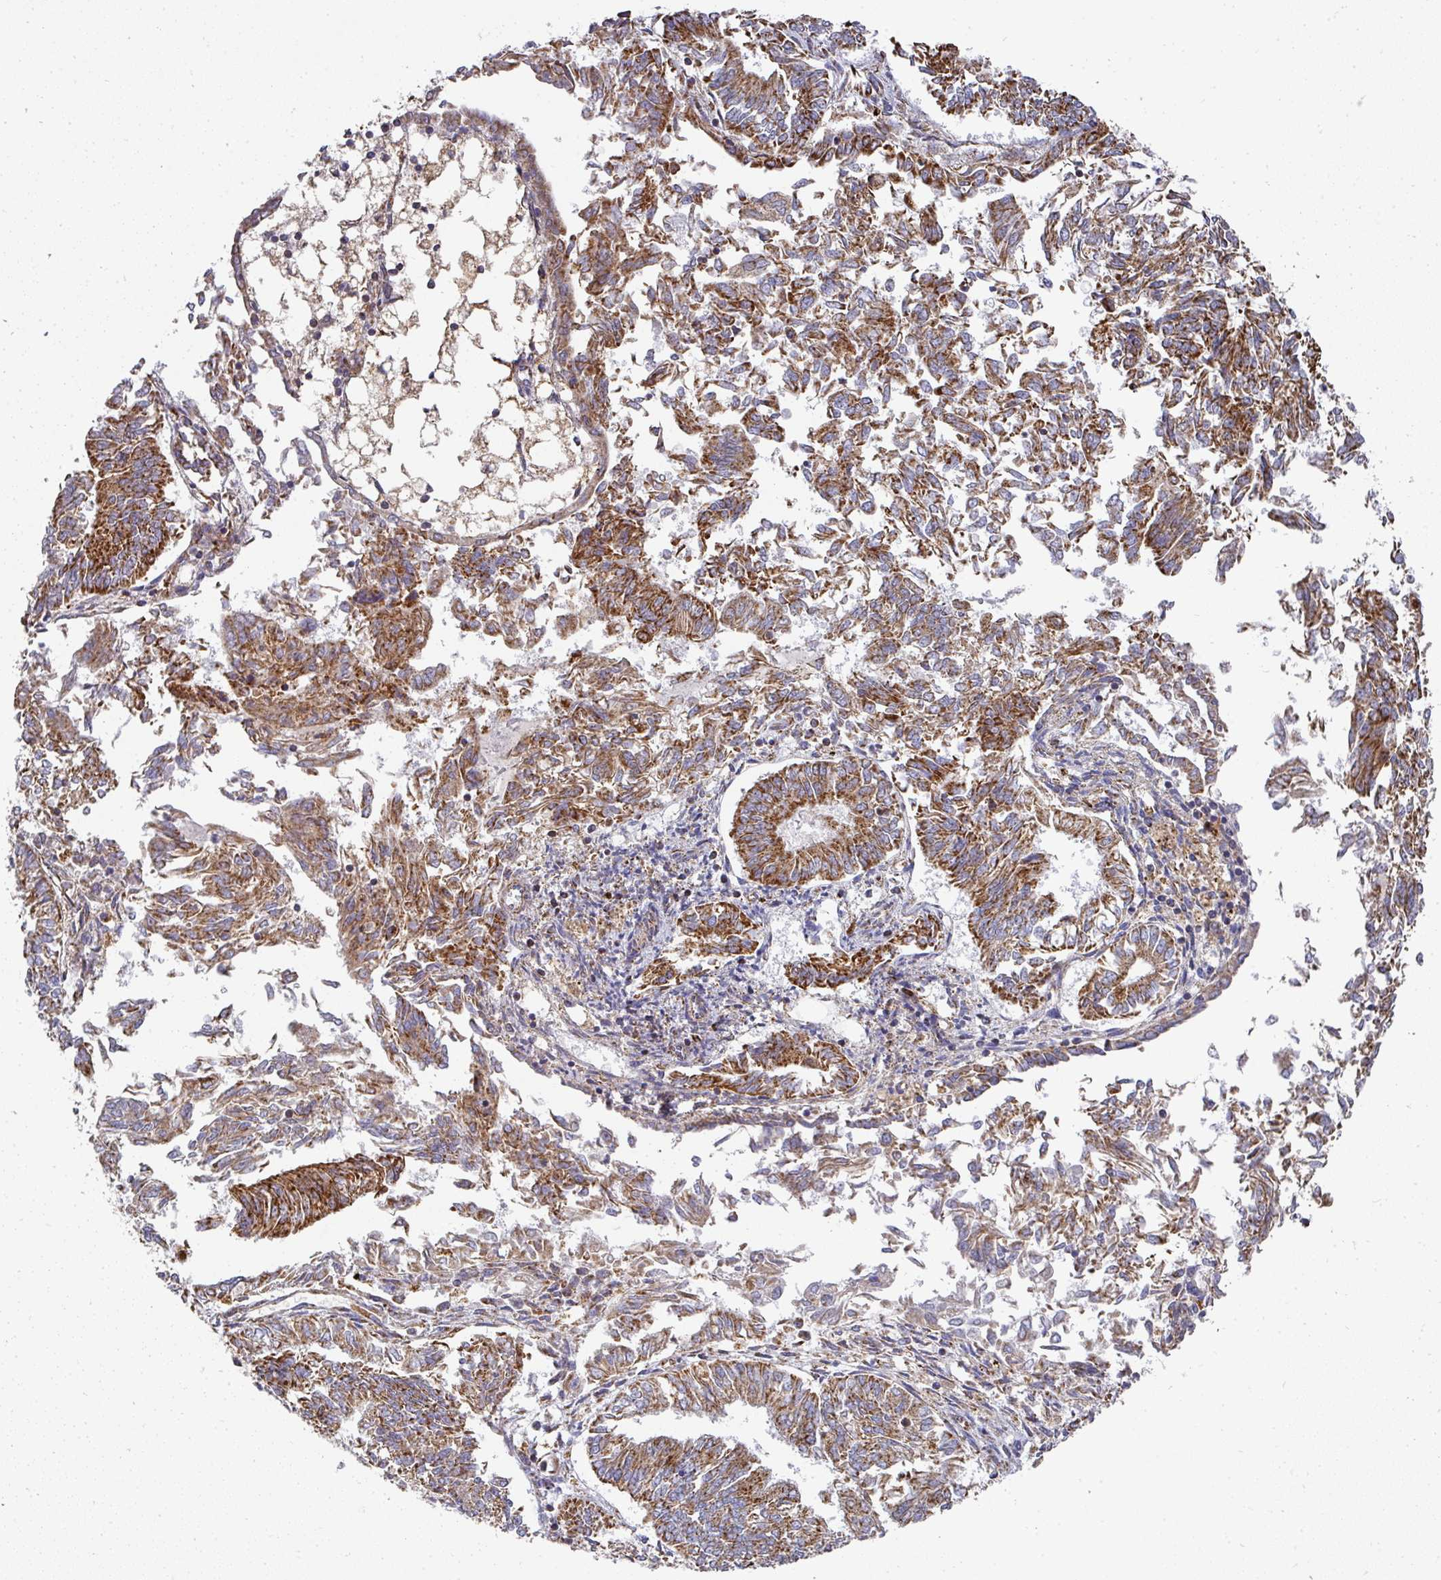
{"staining": {"intensity": "strong", "quantity": ">75%", "location": "cytoplasmic/membranous"}, "tissue": "endometrial cancer", "cell_type": "Tumor cells", "image_type": "cancer", "snomed": [{"axis": "morphology", "description": "Adenocarcinoma, NOS"}, {"axis": "topography", "description": "Endometrium"}], "caption": "DAB (3,3'-diaminobenzidine) immunohistochemical staining of human endometrial cancer (adenocarcinoma) shows strong cytoplasmic/membranous protein staining in approximately >75% of tumor cells. Using DAB (brown) and hematoxylin (blue) stains, captured at high magnification using brightfield microscopy.", "gene": "UQCRFS1", "patient": {"sex": "female", "age": 58}}